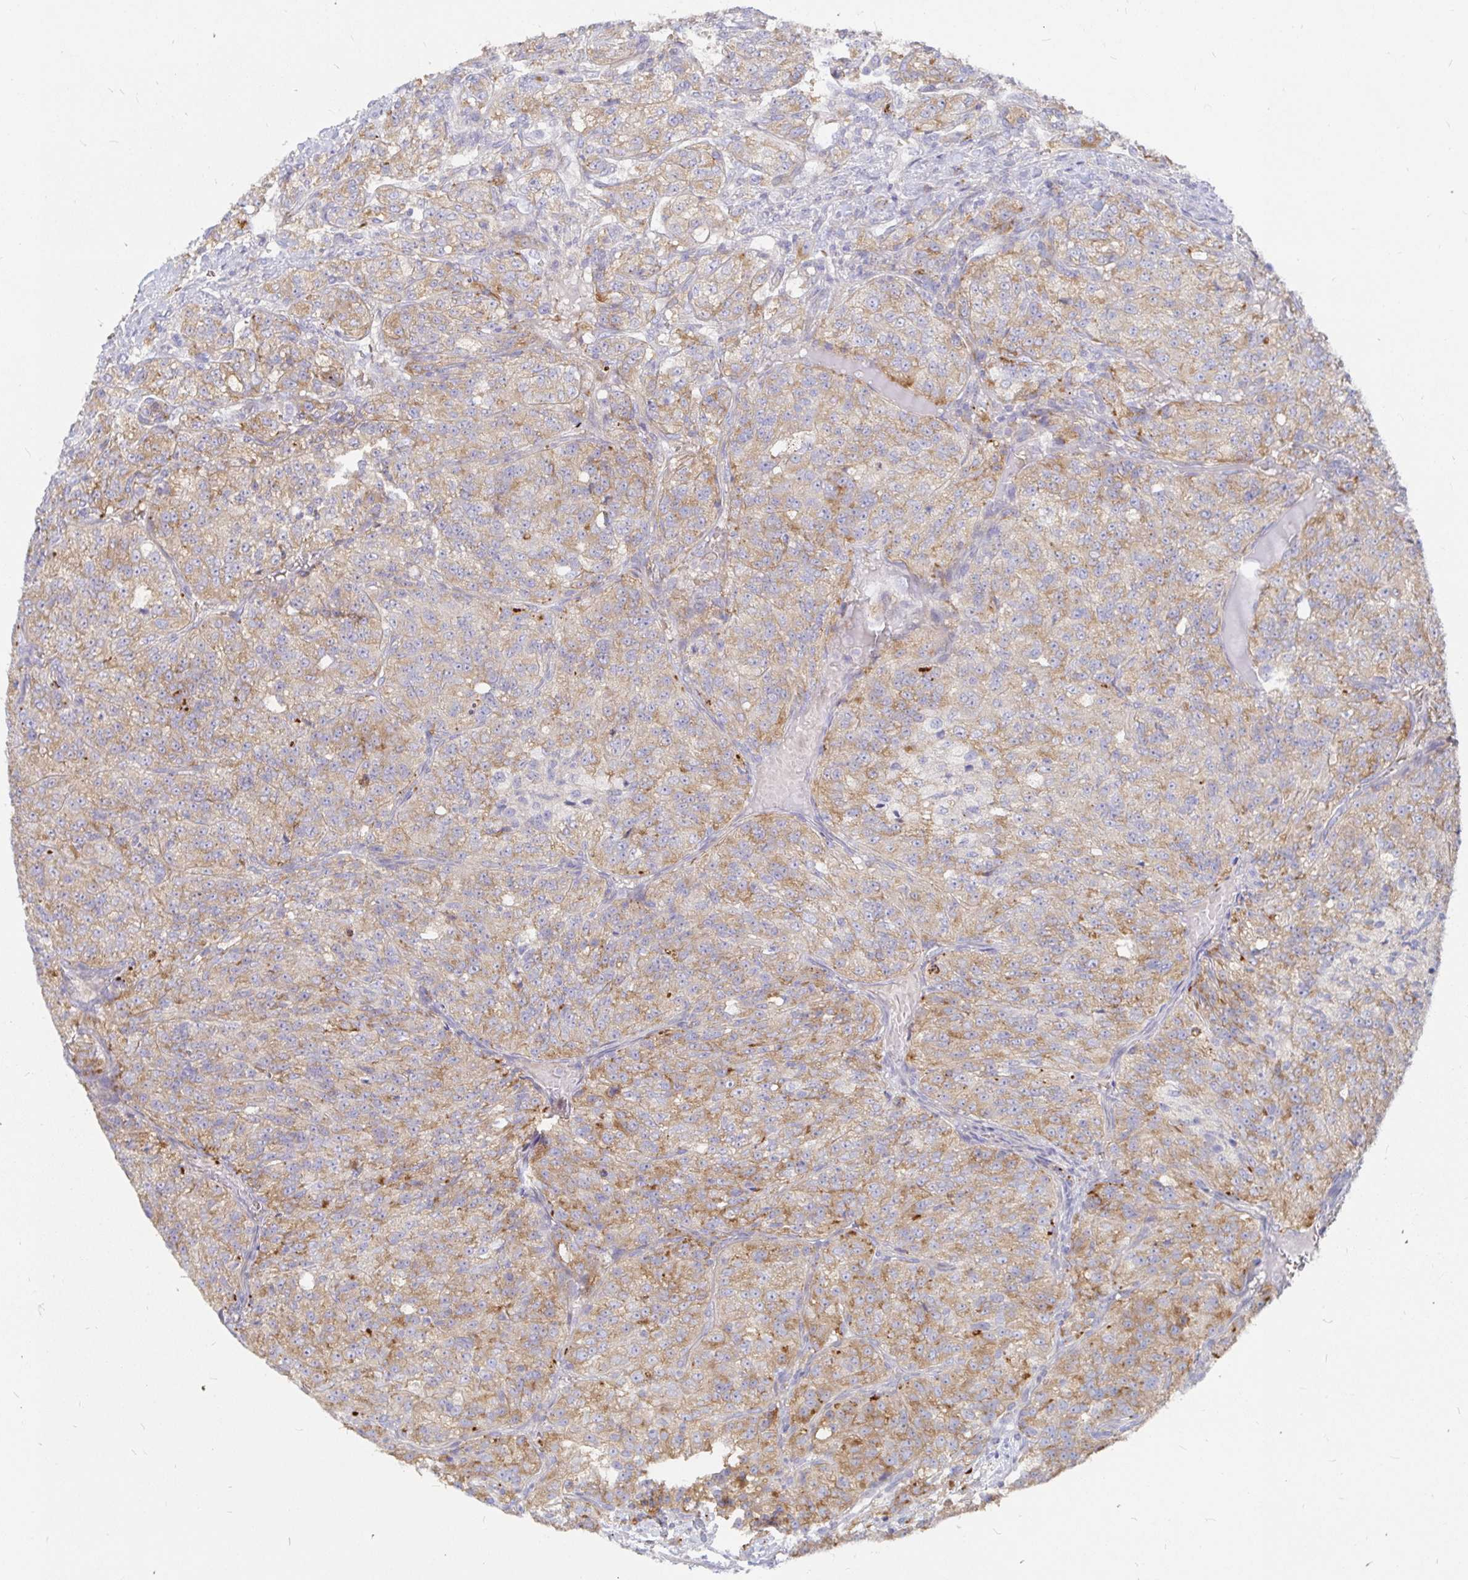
{"staining": {"intensity": "moderate", "quantity": "25%-75%", "location": "cytoplasmic/membranous"}, "tissue": "renal cancer", "cell_type": "Tumor cells", "image_type": "cancer", "snomed": [{"axis": "morphology", "description": "Adenocarcinoma, NOS"}, {"axis": "topography", "description": "Kidney"}], "caption": "High-power microscopy captured an IHC micrograph of adenocarcinoma (renal), revealing moderate cytoplasmic/membranous positivity in about 25%-75% of tumor cells. The staining is performed using DAB brown chromogen to label protein expression. The nuclei are counter-stained blue using hematoxylin.", "gene": "KCTD19", "patient": {"sex": "female", "age": 63}}